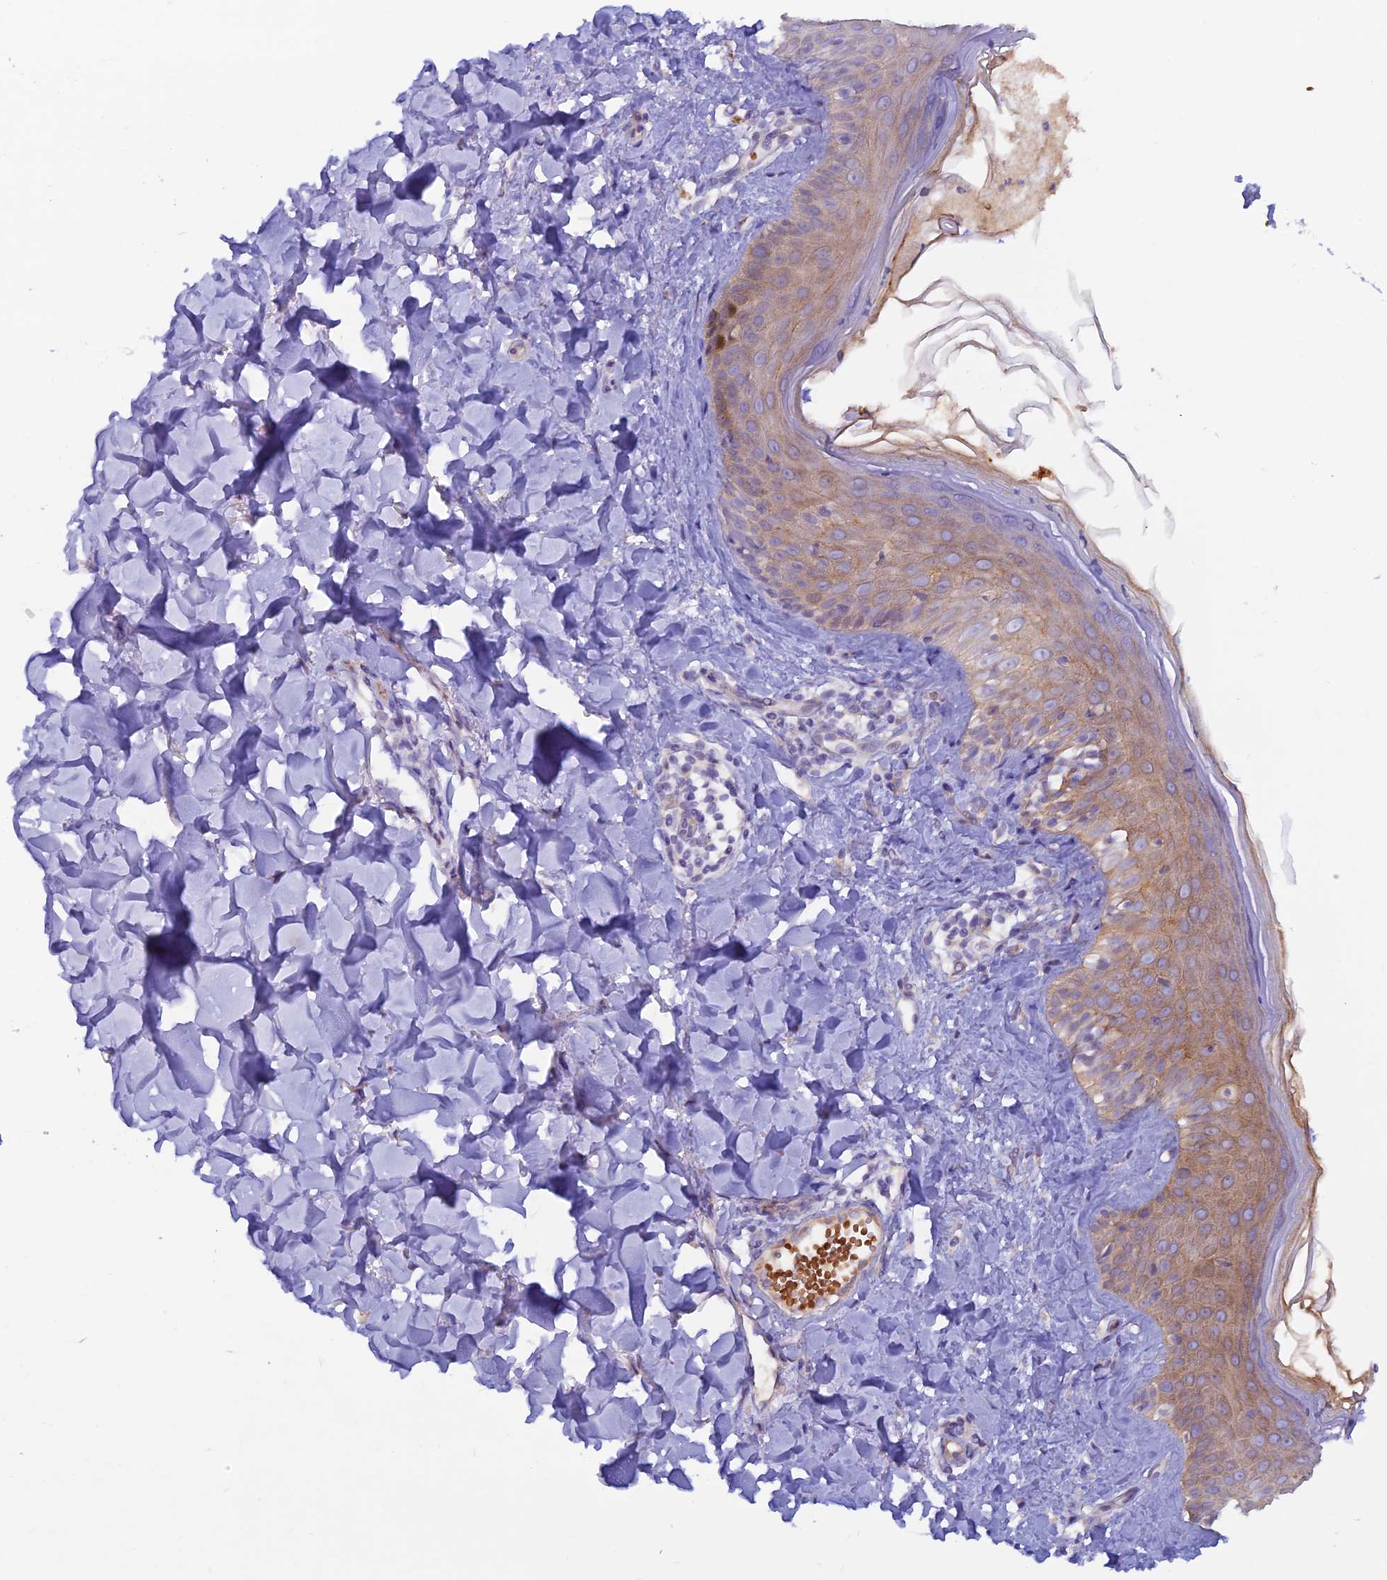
{"staining": {"intensity": "negative", "quantity": "none", "location": "none"}, "tissue": "skin", "cell_type": "Fibroblasts", "image_type": "normal", "snomed": [{"axis": "morphology", "description": "Normal tissue, NOS"}, {"axis": "topography", "description": "Skin"}], "caption": "This is an immunohistochemistry histopathology image of normal skin. There is no positivity in fibroblasts.", "gene": "GMCL1", "patient": {"sex": "male", "age": 52}}